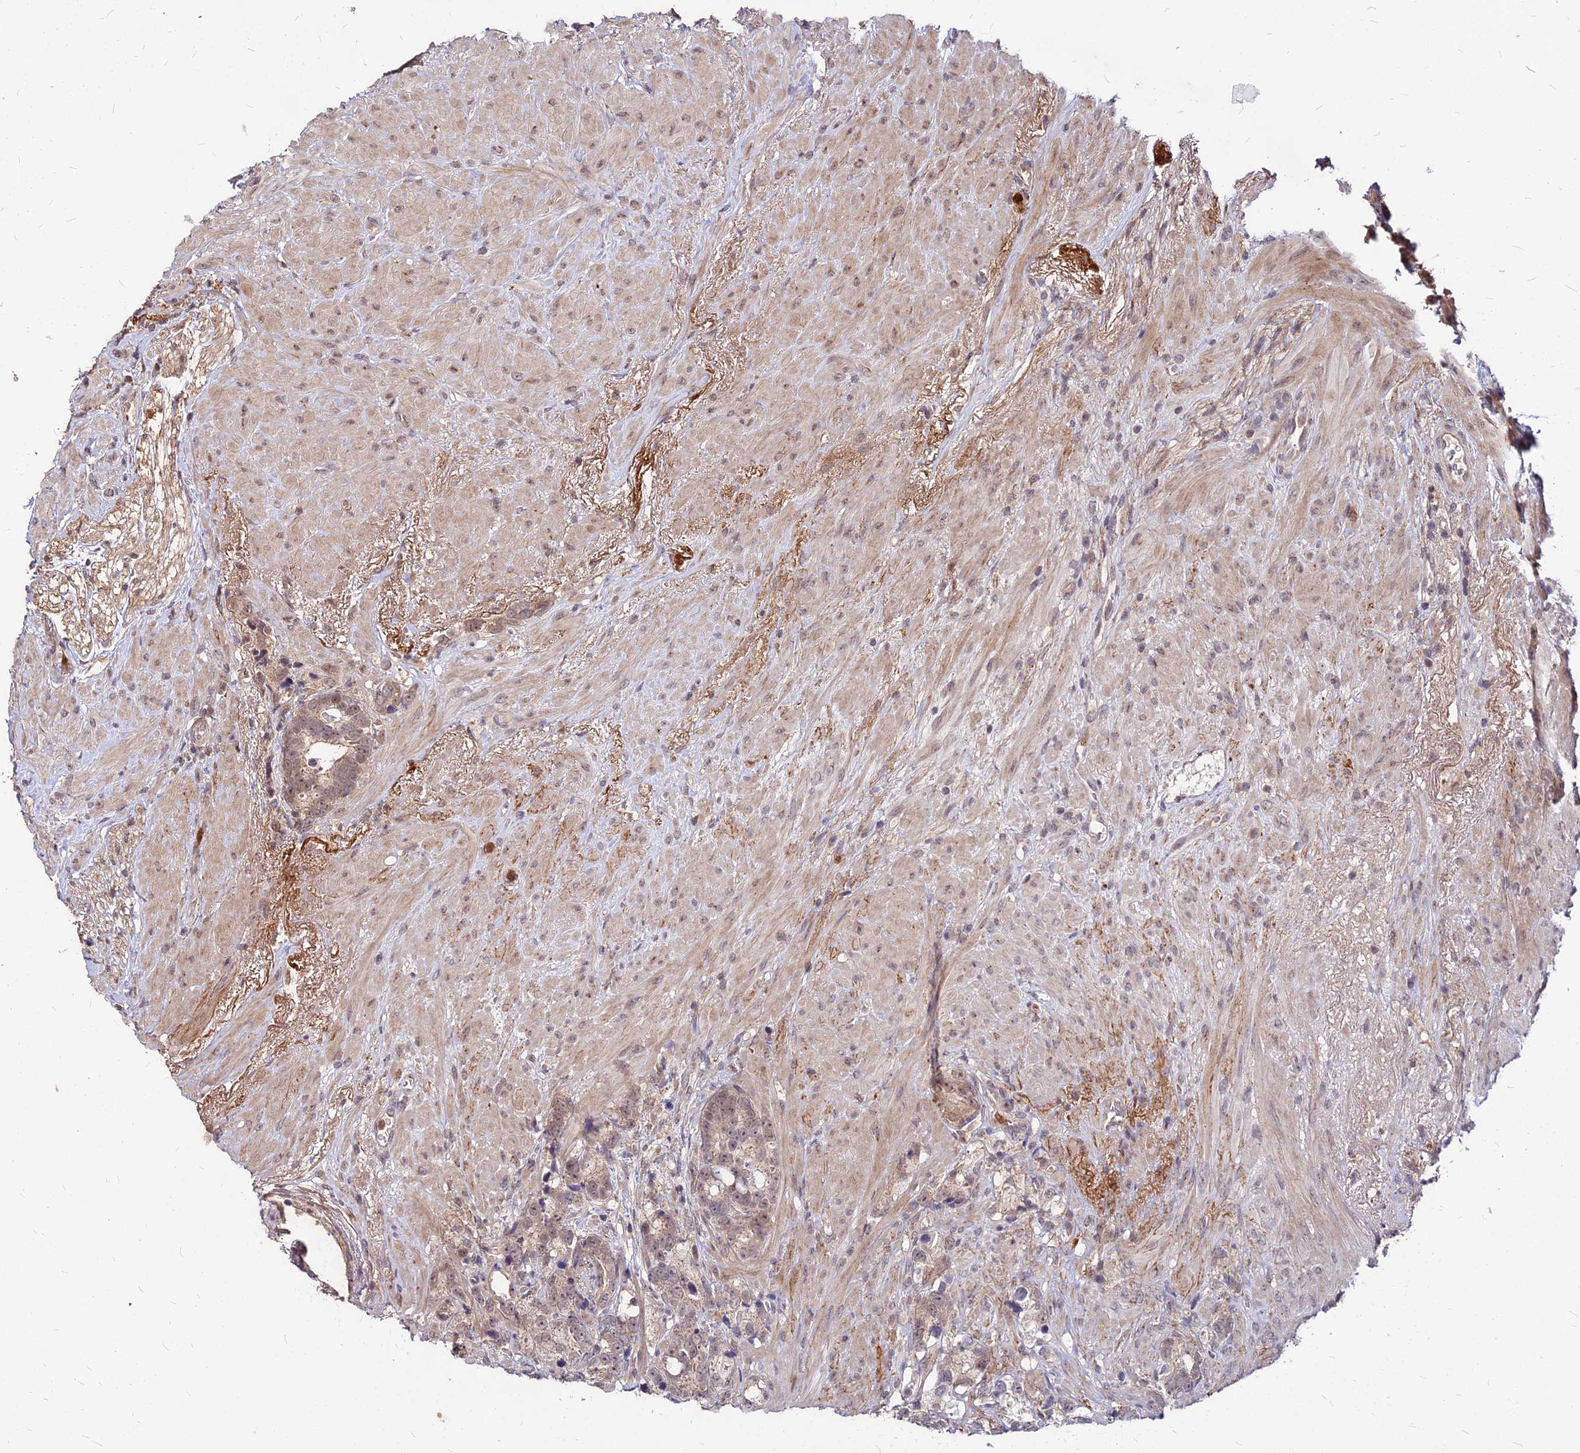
{"staining": {"intensity": "weak", "quantity": ">75%", "location": "cytoplasmic/membranous,nuclear"}, "tissue": "prostate cancer", "cell_type": "Tumor cells", "image_type": "cancer", "snomed": [{"axis": "morphology", "description": "Adenocarcinoma, High grade"}, {"axis": "topography", "description": "Prostate"}], "caption": "Immunohistochemistry (IHC) image of human prostate cancer (high-grade adenocarcinoma) stained for a protein (brown), which demonstrates low levels of weak cytoplasmic/membranous and nuclear expression in approximately >75% of tumor cells.", "gene": "APBA3", "patient": {"sex": "male", "age": 74}}